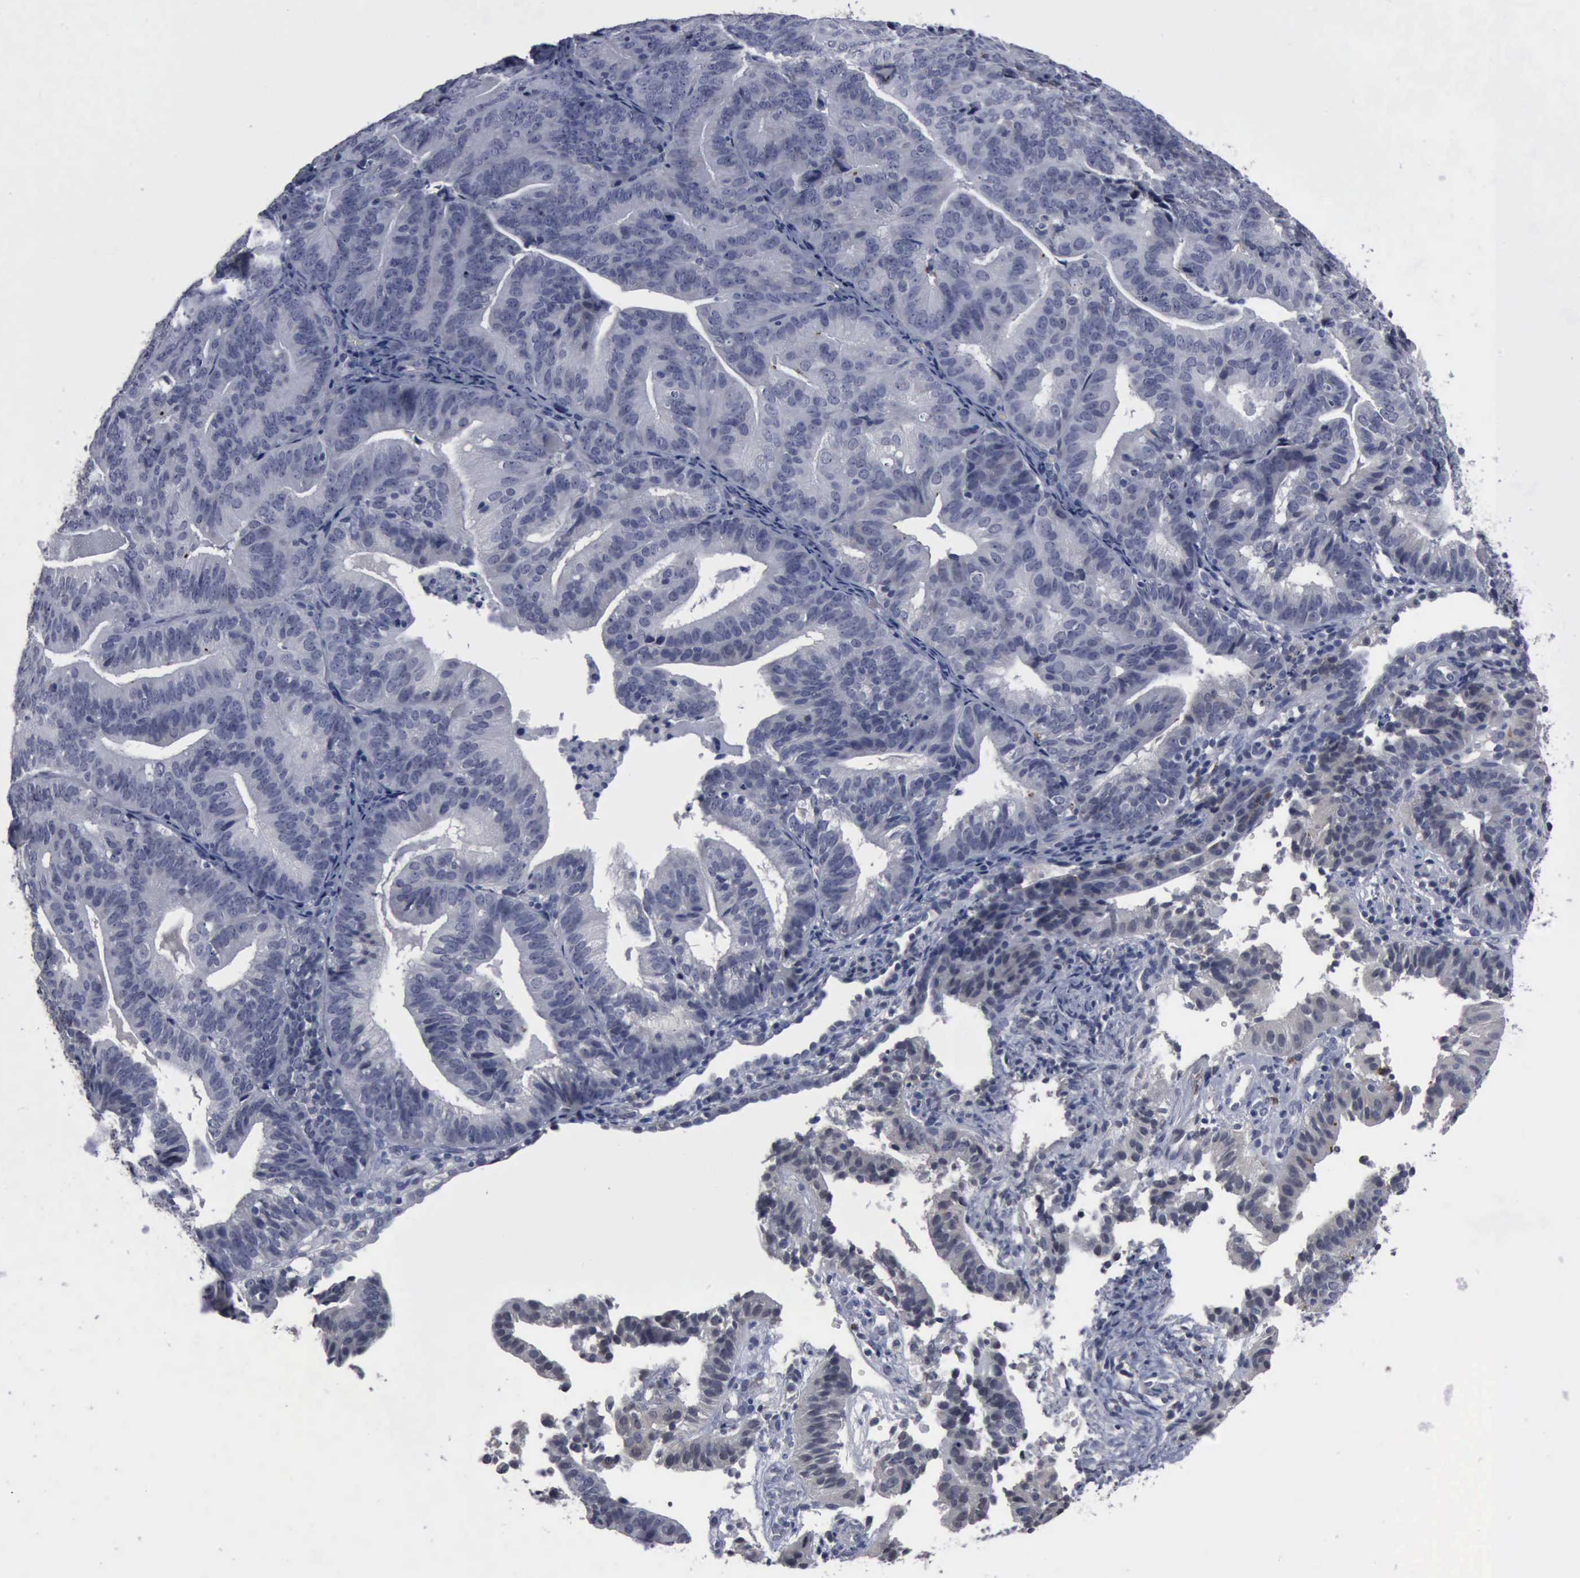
{"staining": {"intensity": "negative", "quantity": "none", "location": "none"}, "tissue": "cervical cancer", "cell_type": "Tumor cells", "image_type": "cancer", "snomed": [{"axis": "morphology", "description": "Adenocarcinoma, NOS"}, {"axis": "topography", "description": "Cervix"}], "caption": "This is a micrograph of immunohistochemistry staining of adenocarcinoma (cervical), which shows no expression in tumor cells.", "gene": "MYO18B", "patient": {"sex": "female", "age": 60}}